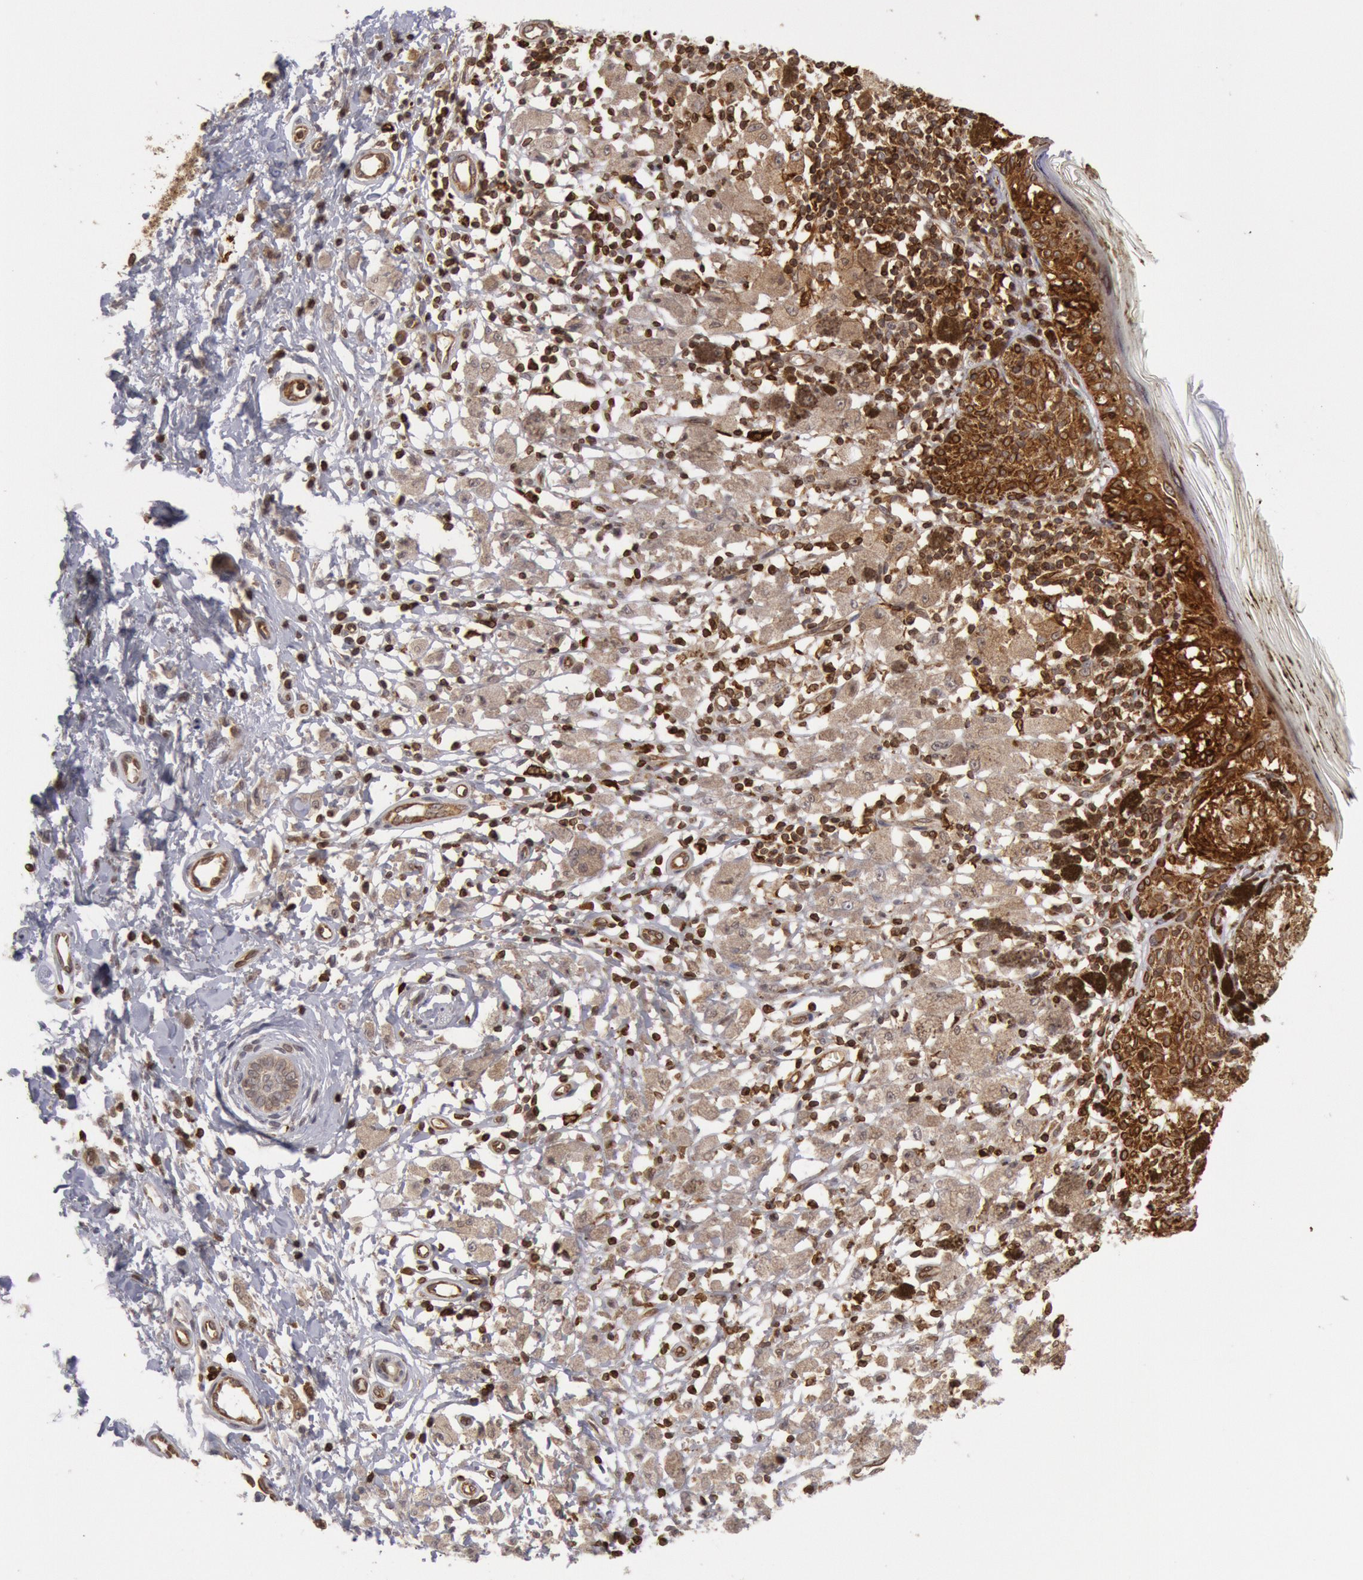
{"staining": {"intensity": "moderate", "quantity": "25%-75%", "location": "cytoplasmic/membranous"}, "tissue": "melanoma", "cell_type": "Tumor cells", "image_type": "cancer", "snomed": [{"axis": "morphology", "description": "Malignant melanoma, NOS"}, {"axis": "topography", "description": "Skin"}], "caption": "DAB (3,3'-diaminobenzidine) immunohistochemical staining of melanoma exhibits moderate cytoplasmic/membranous protein staining in about 25%-75% of tumor cells.", "gene": "TAP2", "patient": {"sex": "male", "age": 88}}